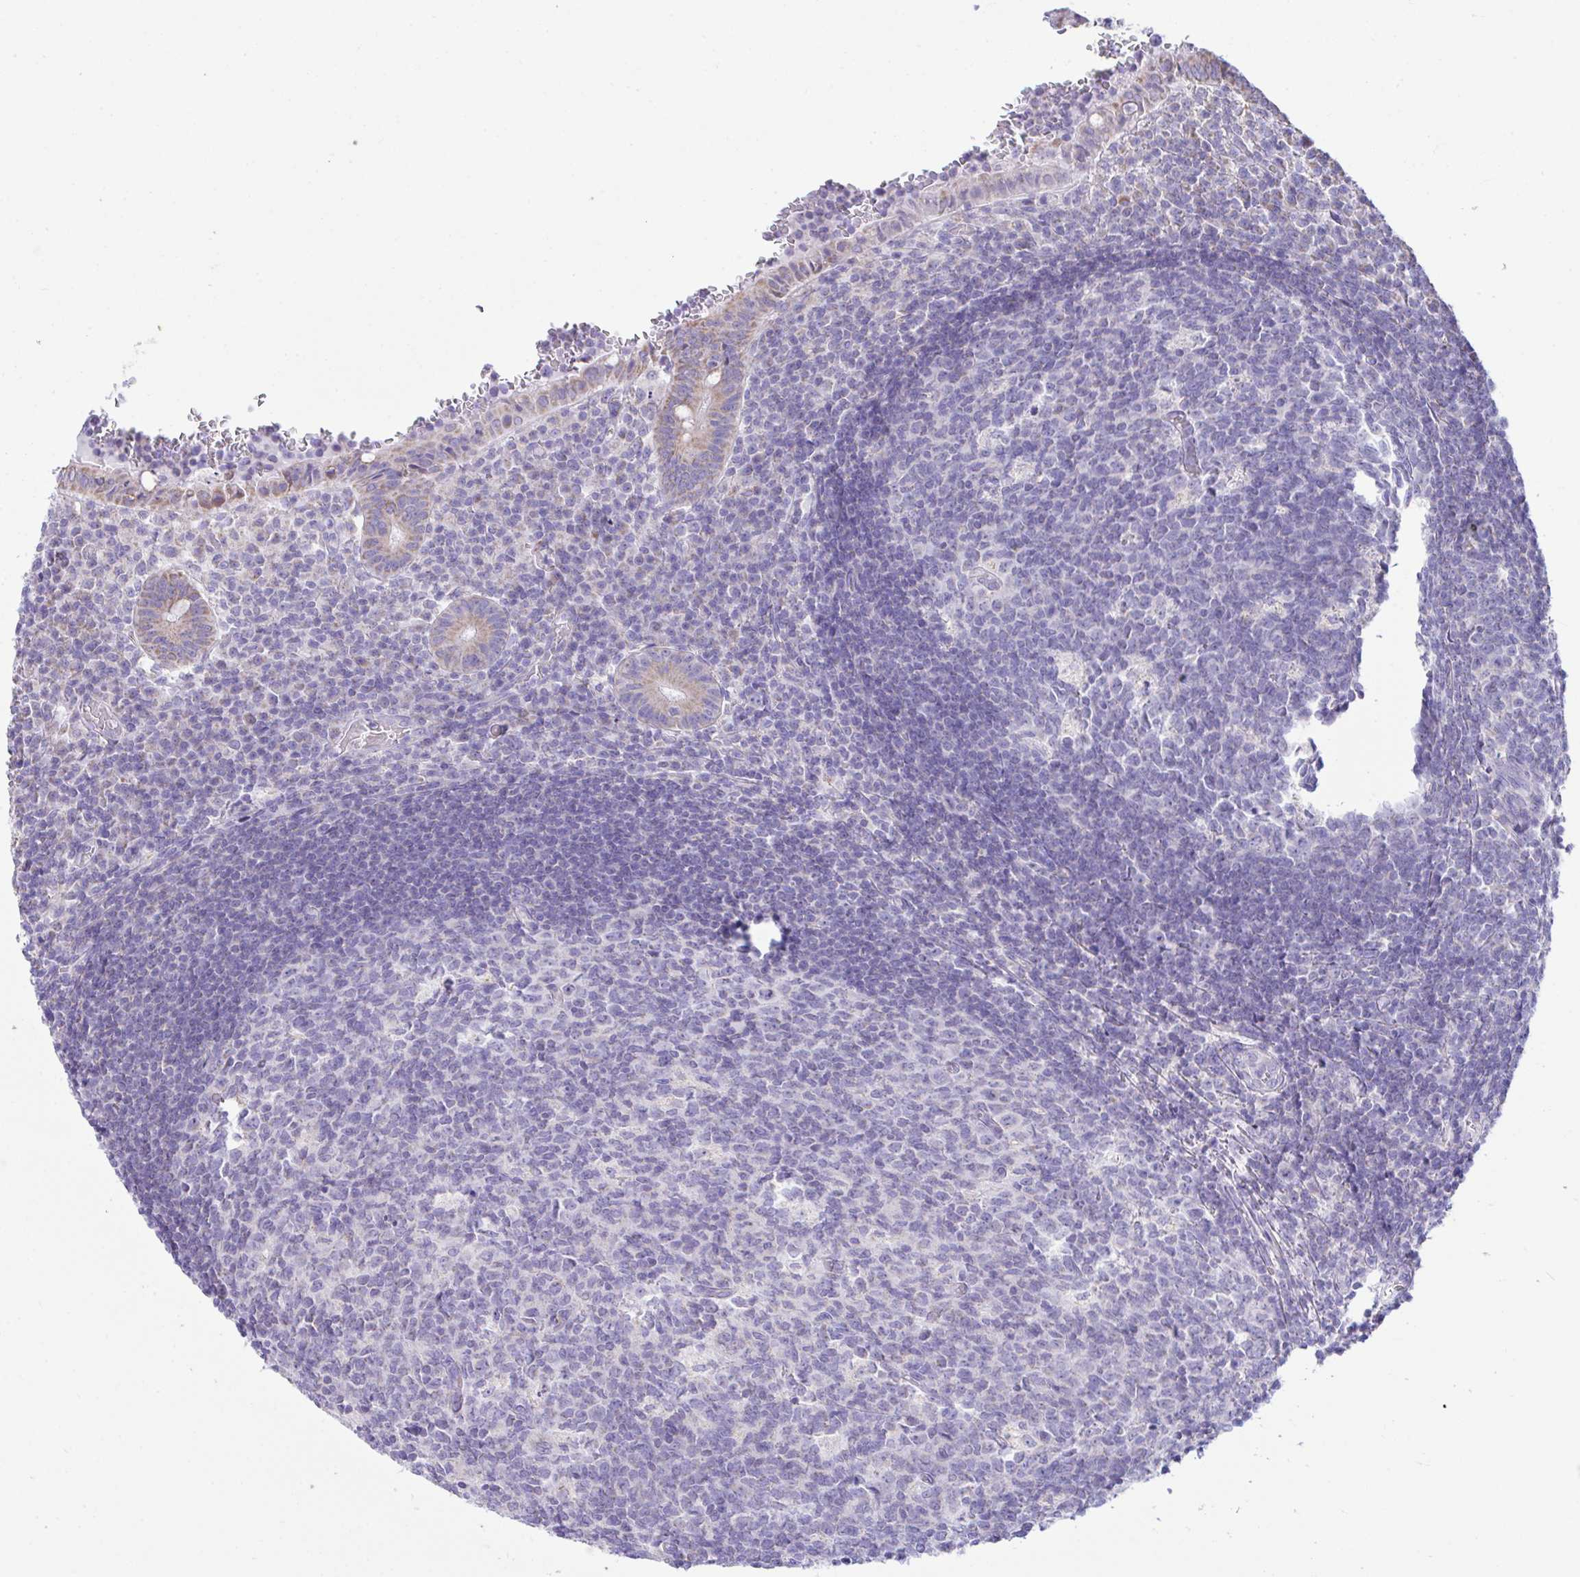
{"staining": {"intensity": "strong", "quantity": "<25%", "location": "cytoplasmic/membranous"}, "tissue": "appendix", "cell_type": "Glandular cells", "image_type": "normal", "snomed": [{"axis": "morphology", "description": "Normal tissue, NOS"}, {"axis": "topography", "description": "Appendix"}], "caption": "Immunohistochemistry of benign human appendix exhibits medium levels of strong cytoplasmic/membranous positivity in approximately <25% of glandular cells. (DAB IHC, brown staining for protein, blue staining for nuclei).", "gene": "NLRP8", "patient": {"sex": "male", "age": 18}}